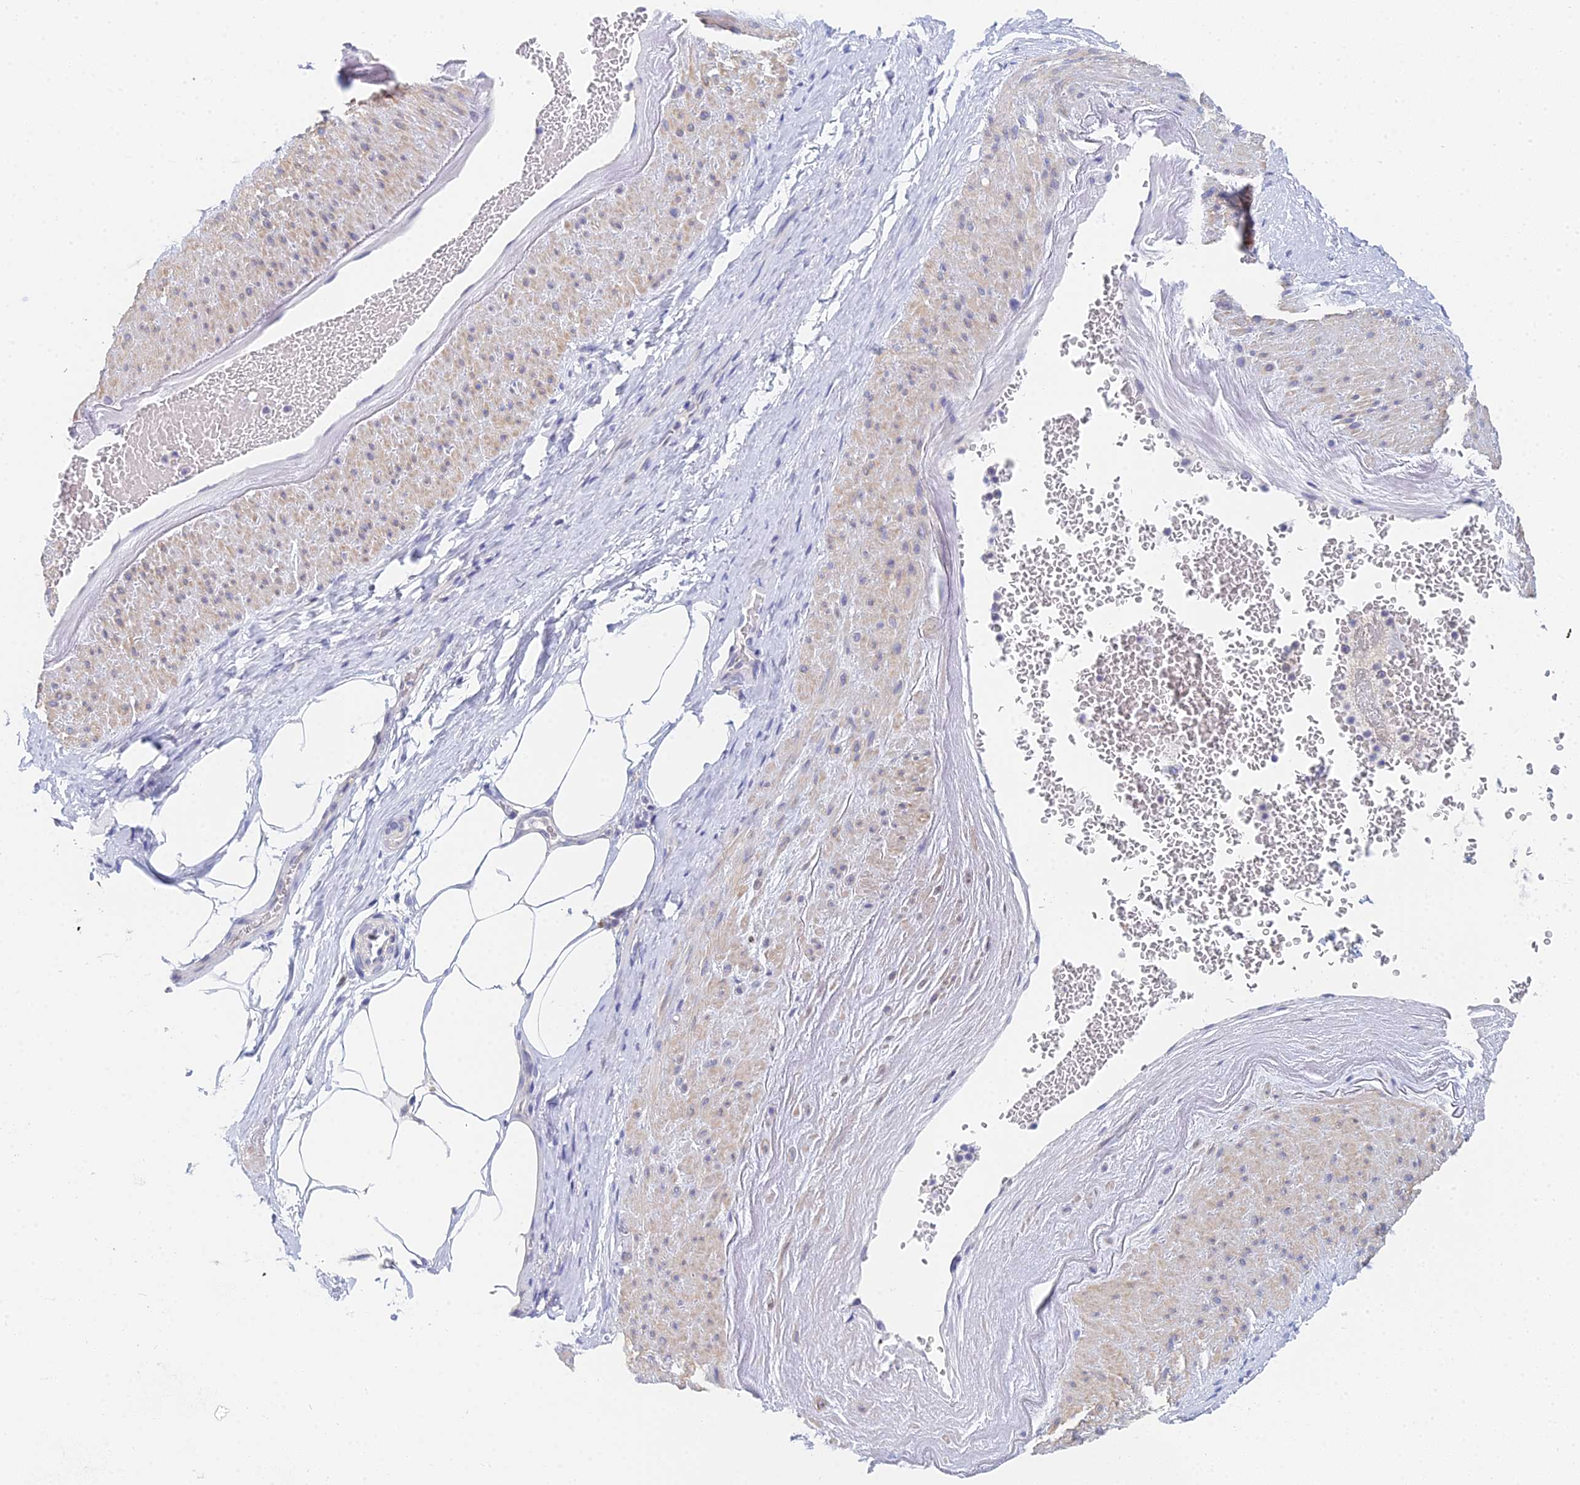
{"staining": {"intensity": "negative", "quantity": "none", "location": "none"}, "tissue": "adipose tissue", "cell_type": "Adipocytes", "image_type": "normal", "snomed": [{"axis": "morphology", "description": "Normal tissue, NOS"}, {"axis": "morphology", "description": "Adenocarcinoma, Low grade"}, {"axis": "topography", "description": "Prostate"}, {"axis": "topography", "description": "Peripheral nerve tissue"}], "caption": "Adipocytes show no significant staining in unremarkable adipose tissue. The staining was performed using DAB (3,3'-diaminobenzidine) to visualize the protein expression in brown, while the nuclei were stained in blue with hematoxylin (Magnification: 20x).", "gene": "MCM2", "patient": {"sex": "male", "age": 63}}